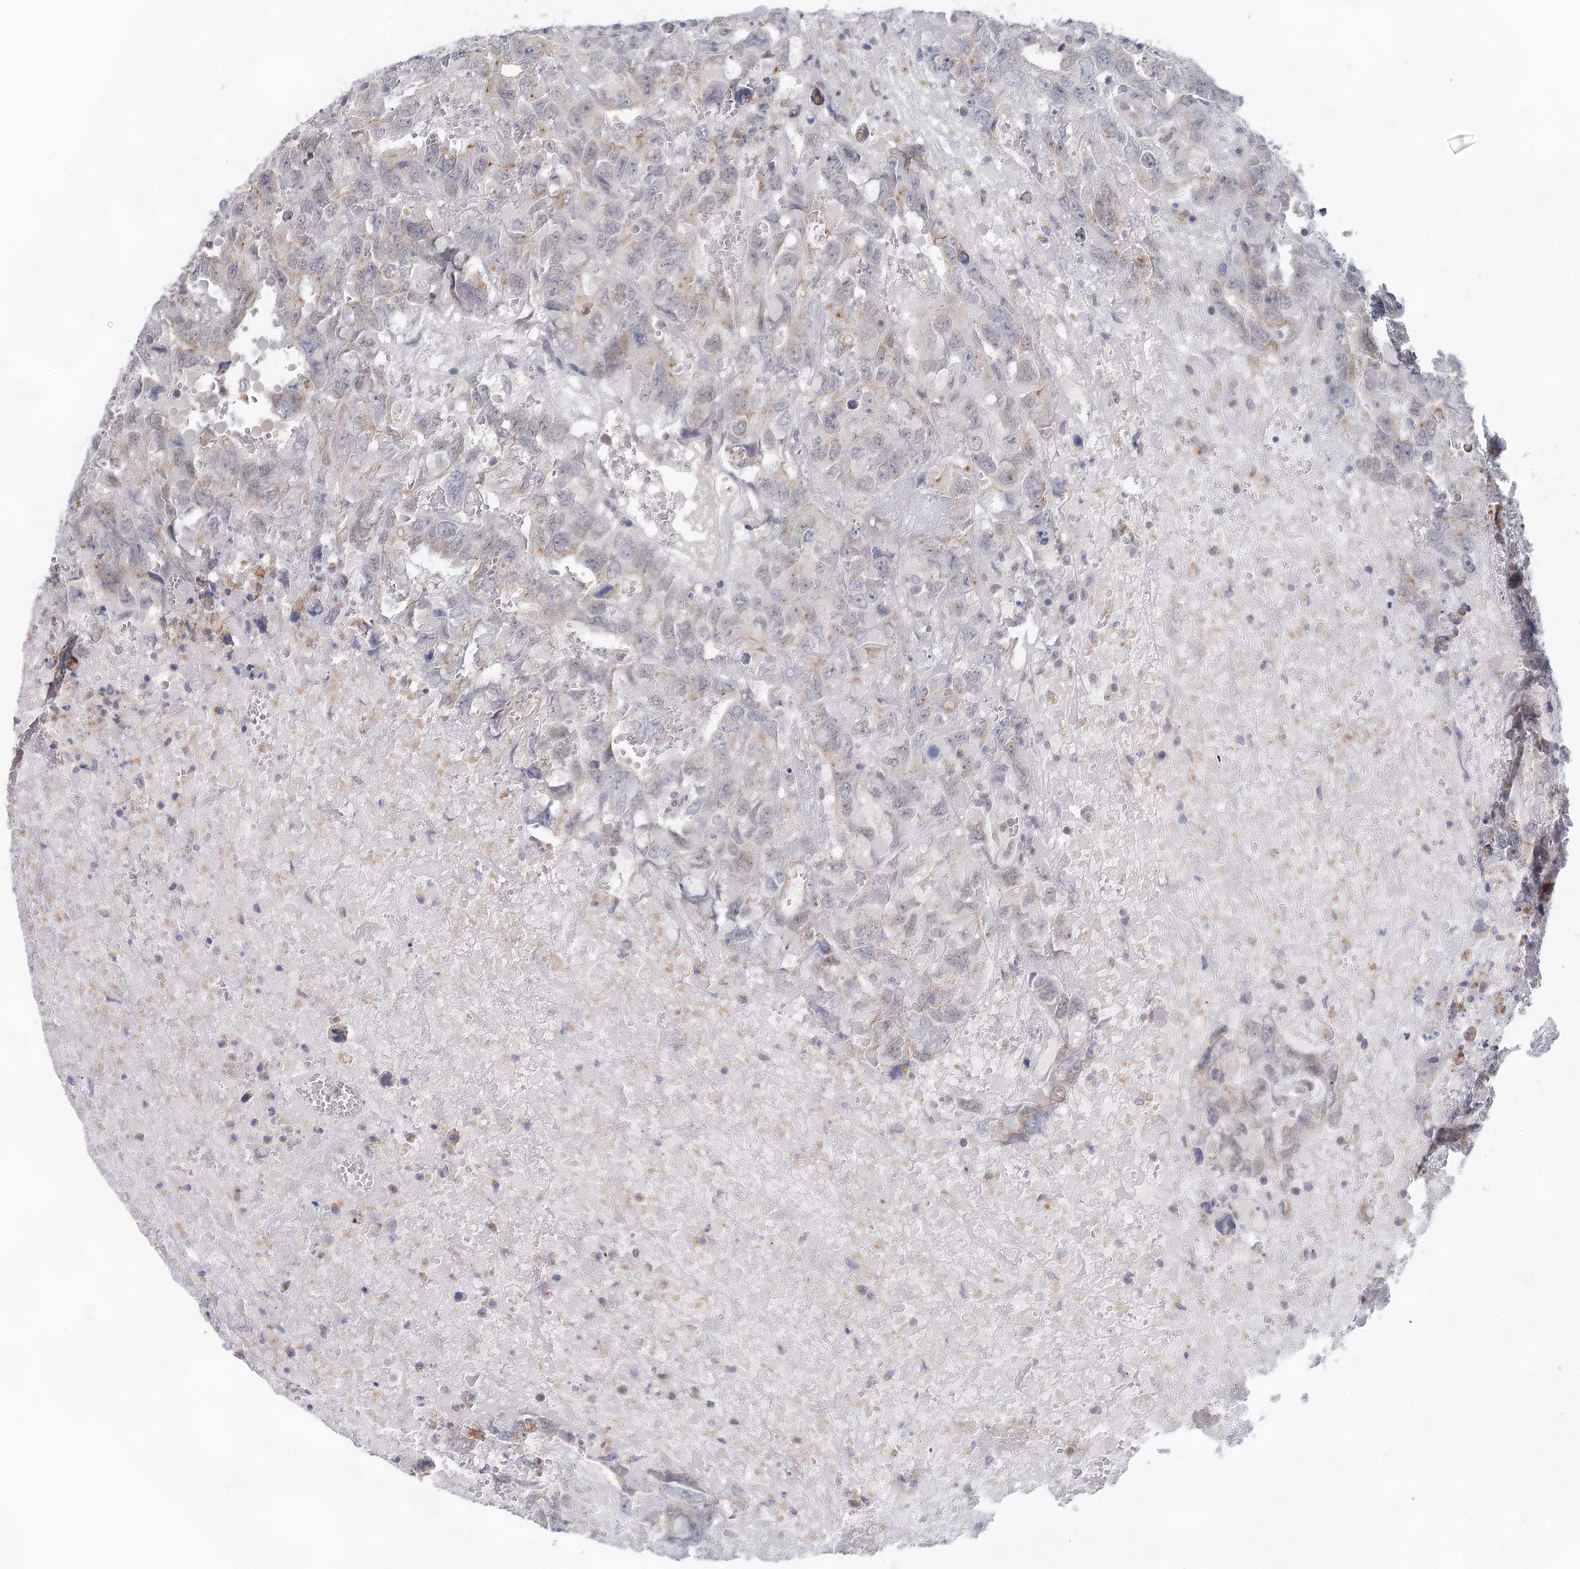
{"staining": {"intensity": "weak", "quantity": "<25%", "location": "cytoplasmic/membranous"}, "tissue": "testis cancer", "cell_type": "Tumor cells", "image_type": "cancer", "snomed": [{"axis": "morphology", "description": "Carcinoma, Embryonal, NOS"}, {"axis": "topography", "description": "Testis"}], "caption": "IHC image of neoplastic tissue: embryonal carcinoma (testis) stained with DAB (3,3'-diaminobenzidine) displays no significant protein staining in tumor cells.", "gene": "BLTP1", "patient": {"sex": "male", "age": 45}}